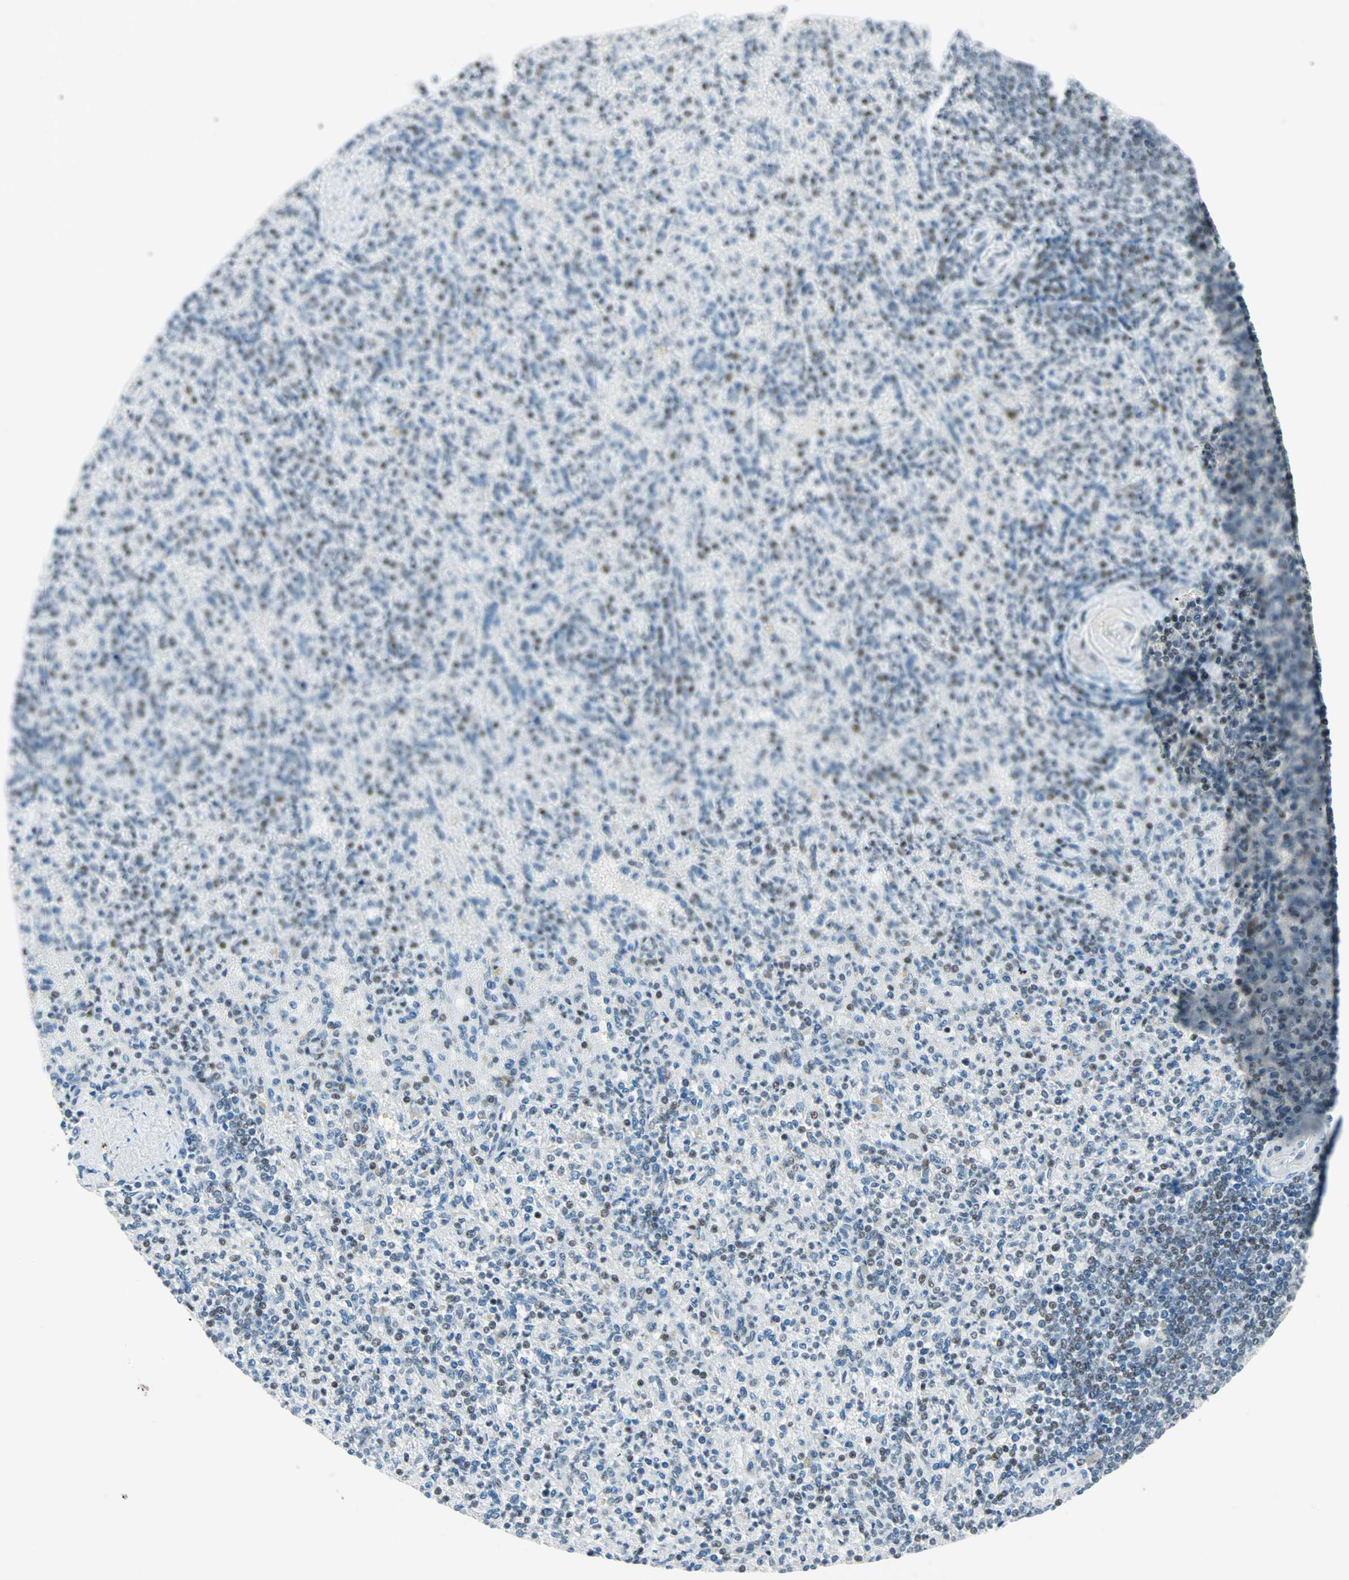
{"staining": {"intensity": "weak", "quantity": "<25%", "location": "nuclear"}, "tissue": "spleen", "cell_type": "Cells in red pulp", "image_type": "normal", "snomed": [{"axis": "morphology", "description": "Normal tissue, NOS"}, {"axis": "topography", "description": "Spleen"}], "caption": "IHC histopathology image of unremarkable spleen stained for a protein (brown), which exhibits no positivity in cells in red pulp.", "gene": "SIN3A", "patient": {"sex": "female", "age": 74}}